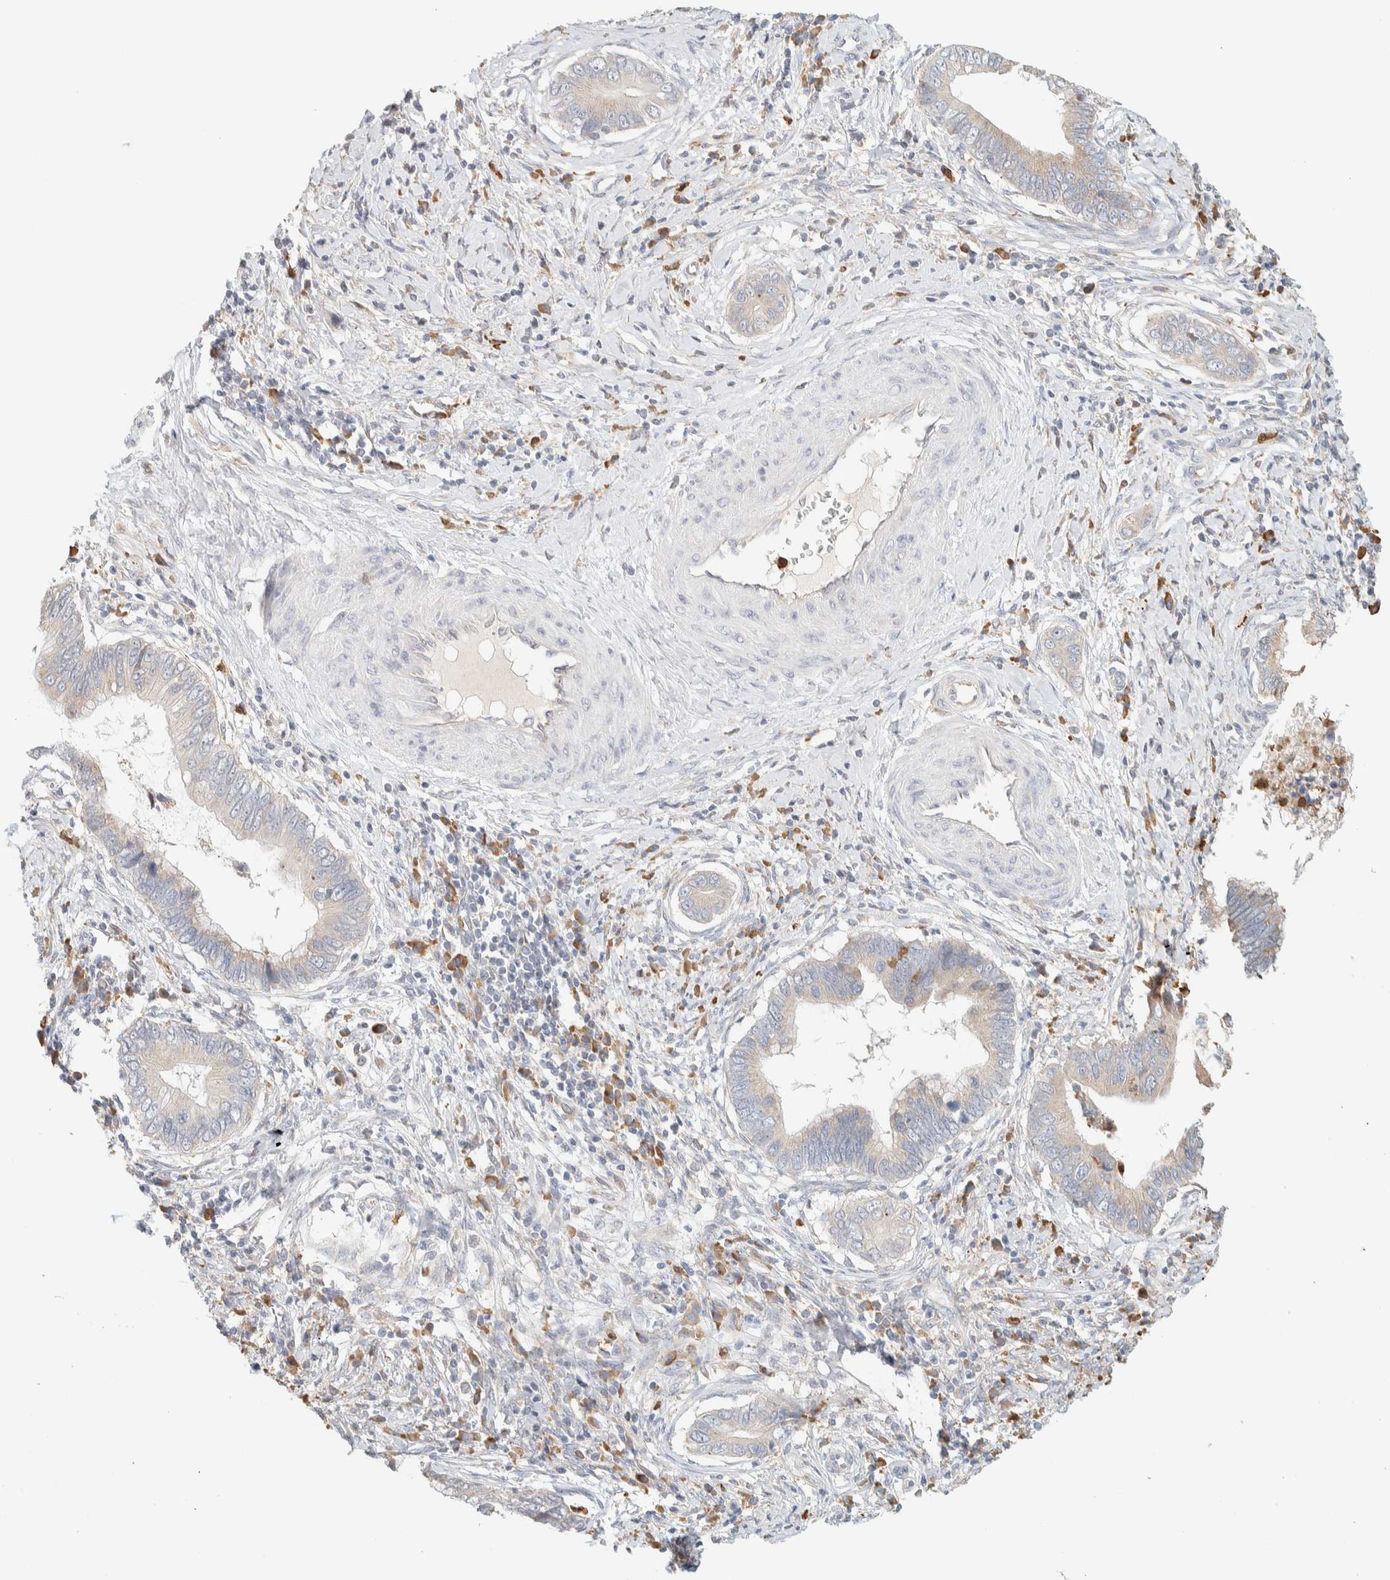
{"staining": {"intensity": "weak", "quantity": ">75%", "location": "cytoplasmic/membranous"}, "tissue": "cervical cancer", "cell_type": "Tumor cells", "image_type": "cancer", "snomed": [{"axis": "morphology", "description": "Adenocarcinoma, NOS"}, {"axis": "topography", "description": "Cervix"}], "caption": "This is a photomicrograph of IHC staining of cervical adenocarcinoma, which shows weak positivity in the cytoplasmic/membranous of tumor cells.", "gene": "TTC3", "patient": {"sex": "female", "age": 44}}